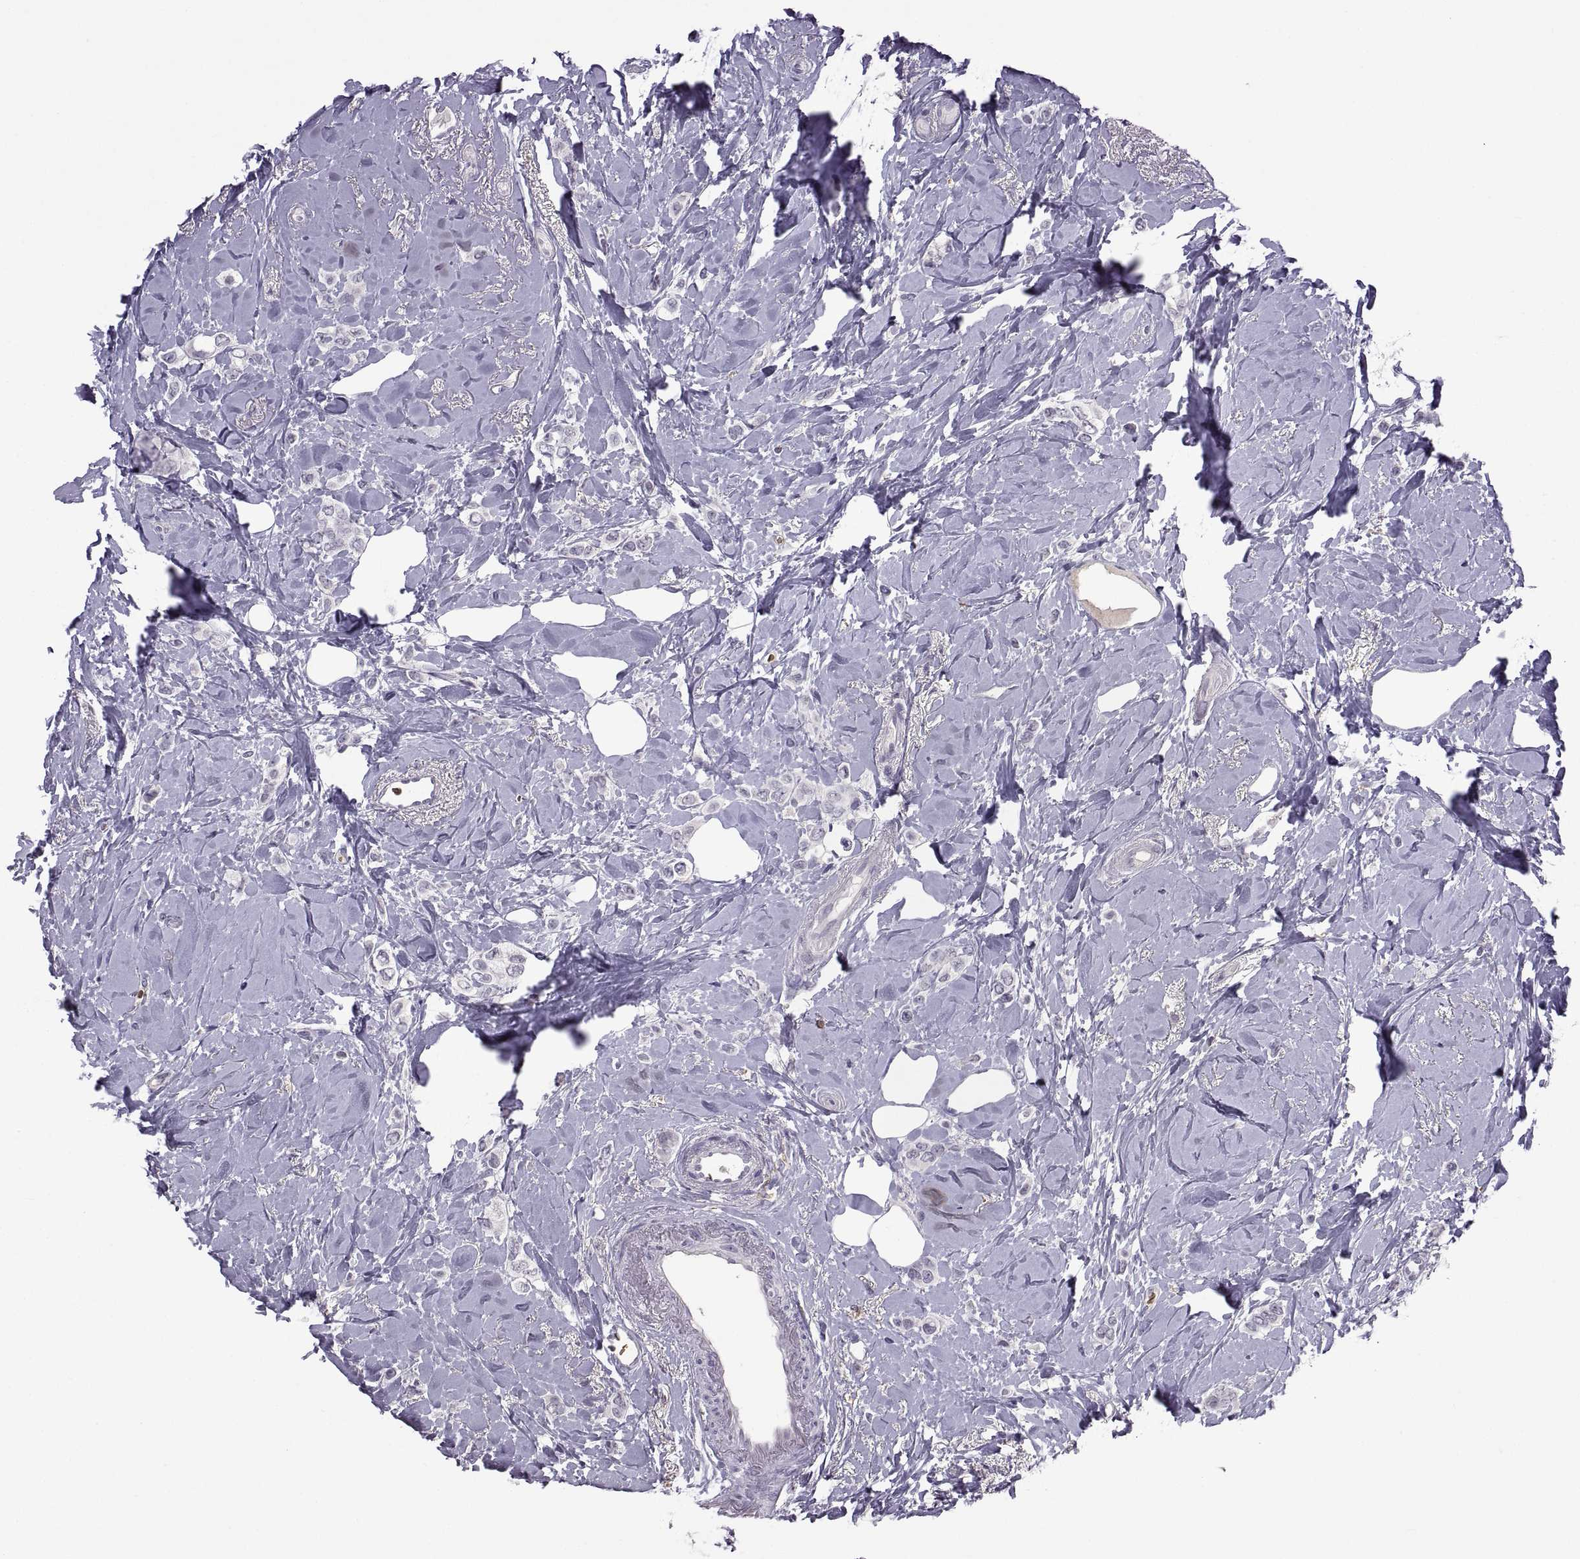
{"staining": {"intensity": "negative", "quantity": "none", "location": "none"}, "tissue": "breast cancer", "cell_type": "Tumor cells", "image_type": "cancer", "snomed": [{"axis": "morphology", "description": "Lobular carcinoma"}, {"axis": "topography", "description": "Breast"}], "caption": "Immunohistochemistry (IHC) histopathology image of neoplastic tissue: breast lobular carcinoma stained with DAB (3,3'-diaminobenzidine) exhibits no significant protein expression in tumor cells.", "gene": "MEIOC", "patient": {"sex": "female", "age": 66}}